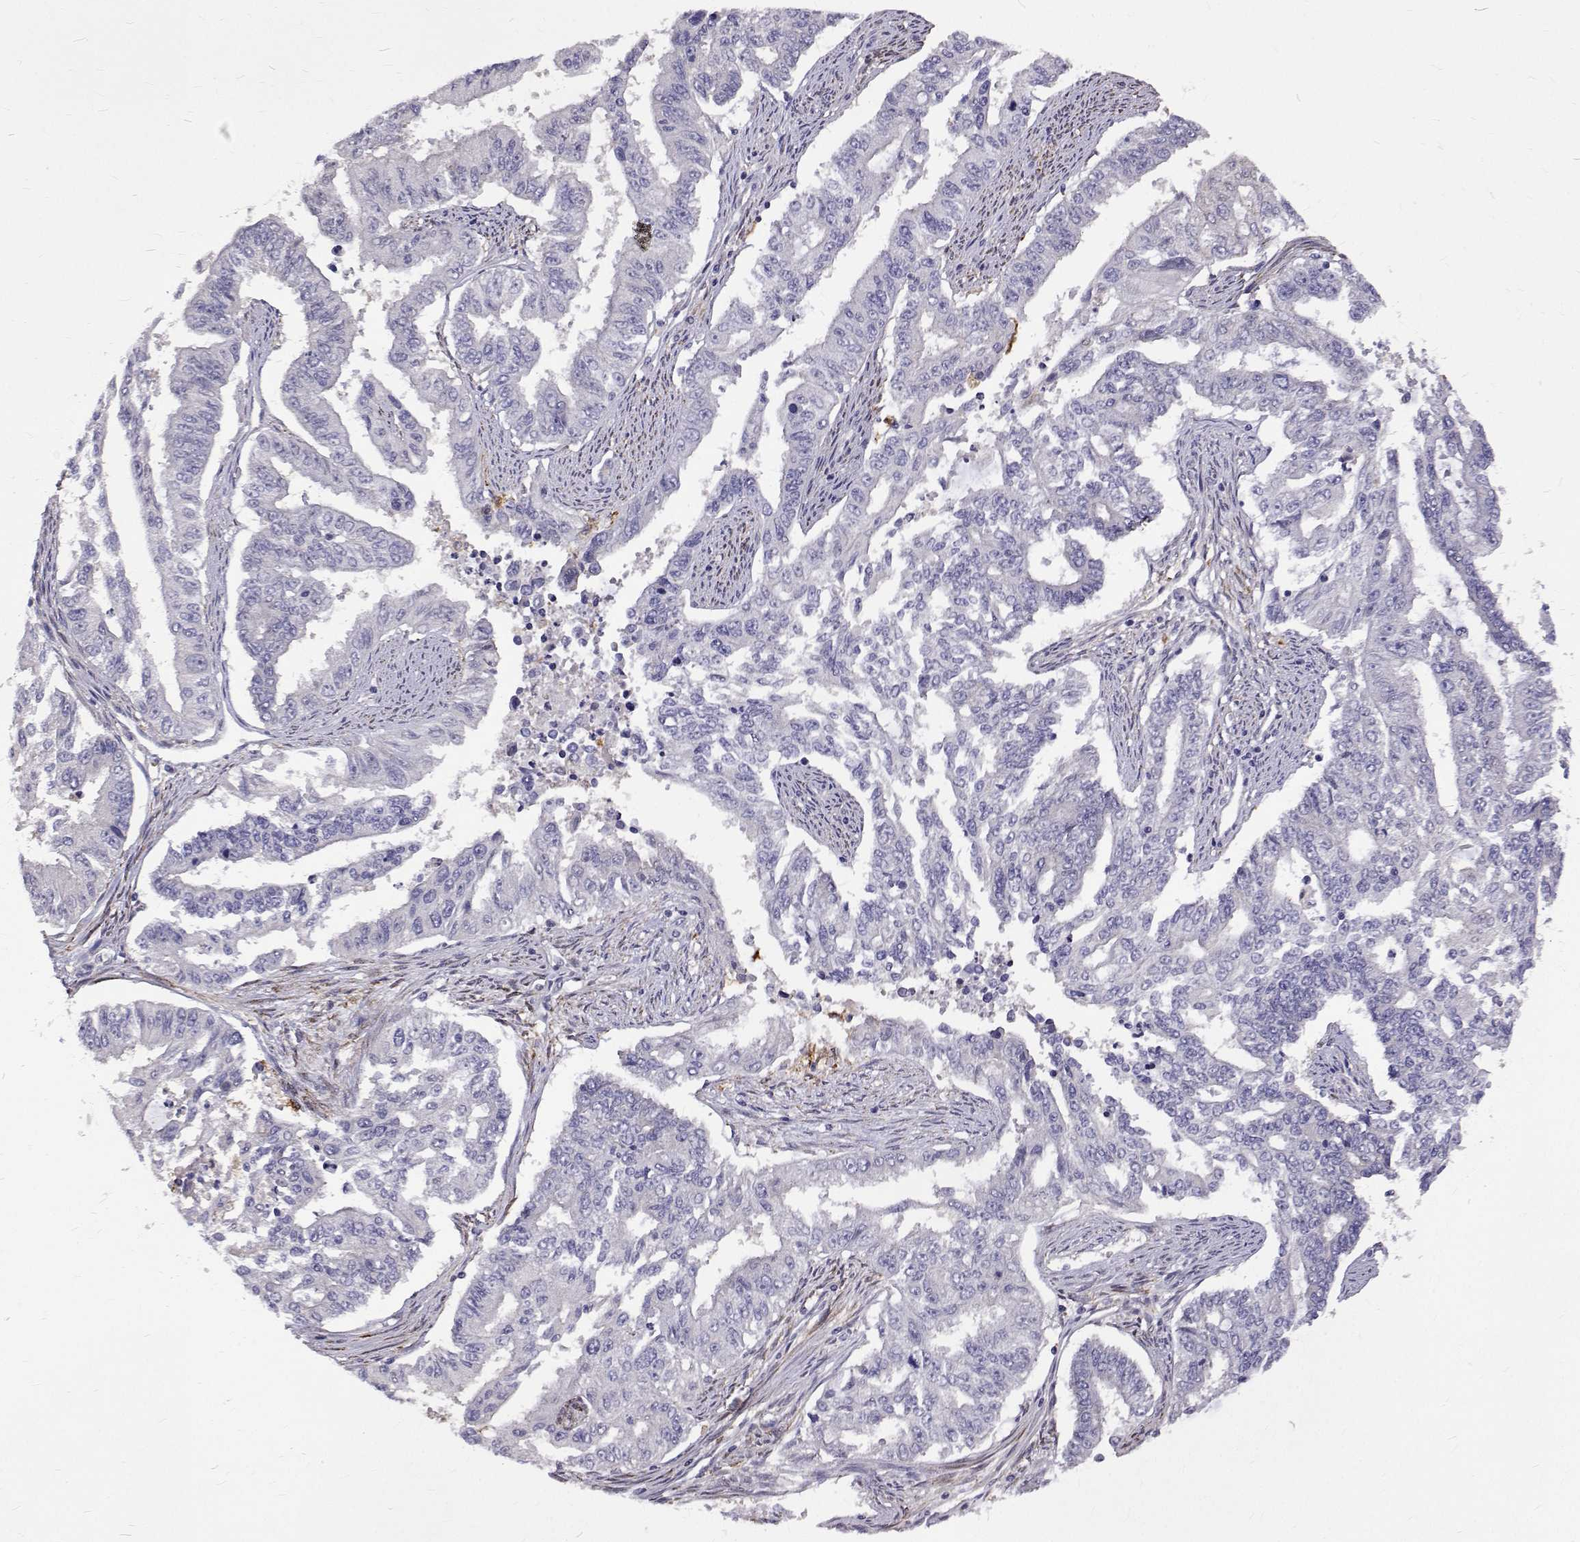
{"staining": {"intensity": "negative", "quantity": "none", "location": "none"}, "tissue": "endometrial cancer", "cell_type": "Tumor cells", "image_type": "cancer", "snomed": [{"axis": "morphology", "description": "Adenocarcinoma, NOS"}, {"axis": "topography", "description": "Uterus"}], "caption": "Tumor cells are negative for protein expression in human endometrial cancer.", "gene": "PADI1", "patient": {"sex": "female", "age": 59}}